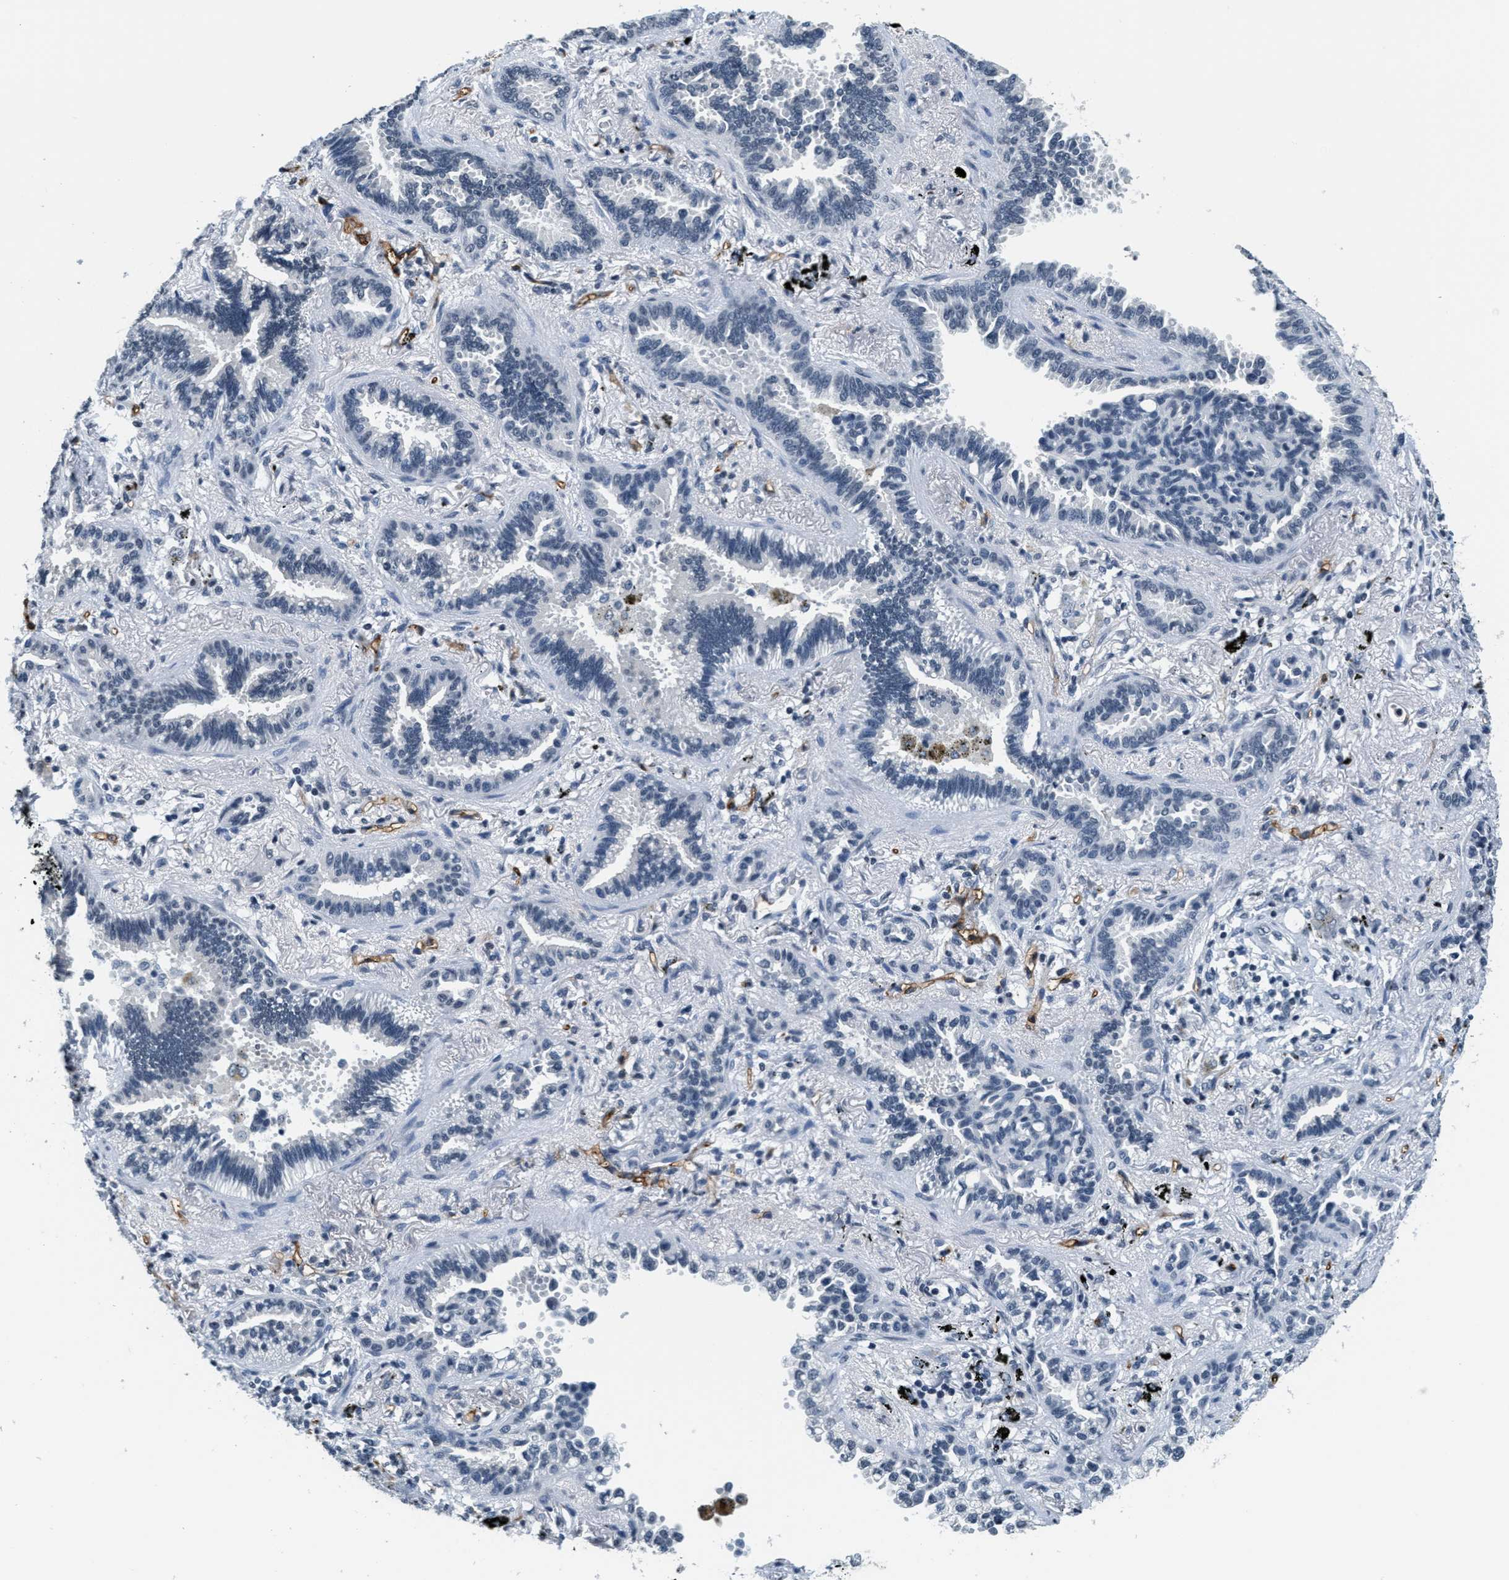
{"staining": {"intensity": "negative", "quantity": "none", "location": "none"}, "tissue": "lung cancer", "cell_type": "Tumor cells", "image_type": "cancer", "snomed": [{"axis": "morphology", "description": "Normal tissue, NOS"}, {"axis": "morphology", "description": "Adenocarcinoma, NOS"}, {"axis": "topography", "description": "Lung"}], "caption": "Immunohistochemistry of lung adenocarcinoma demonstrates no expression in tumor cells. Brightfield microscopy of IHC stained with DAB (brown) and hematoxylin (blue), captured at high magnification.", "gene": "CA4", "patient": {"sex": "male", "age": 59}}